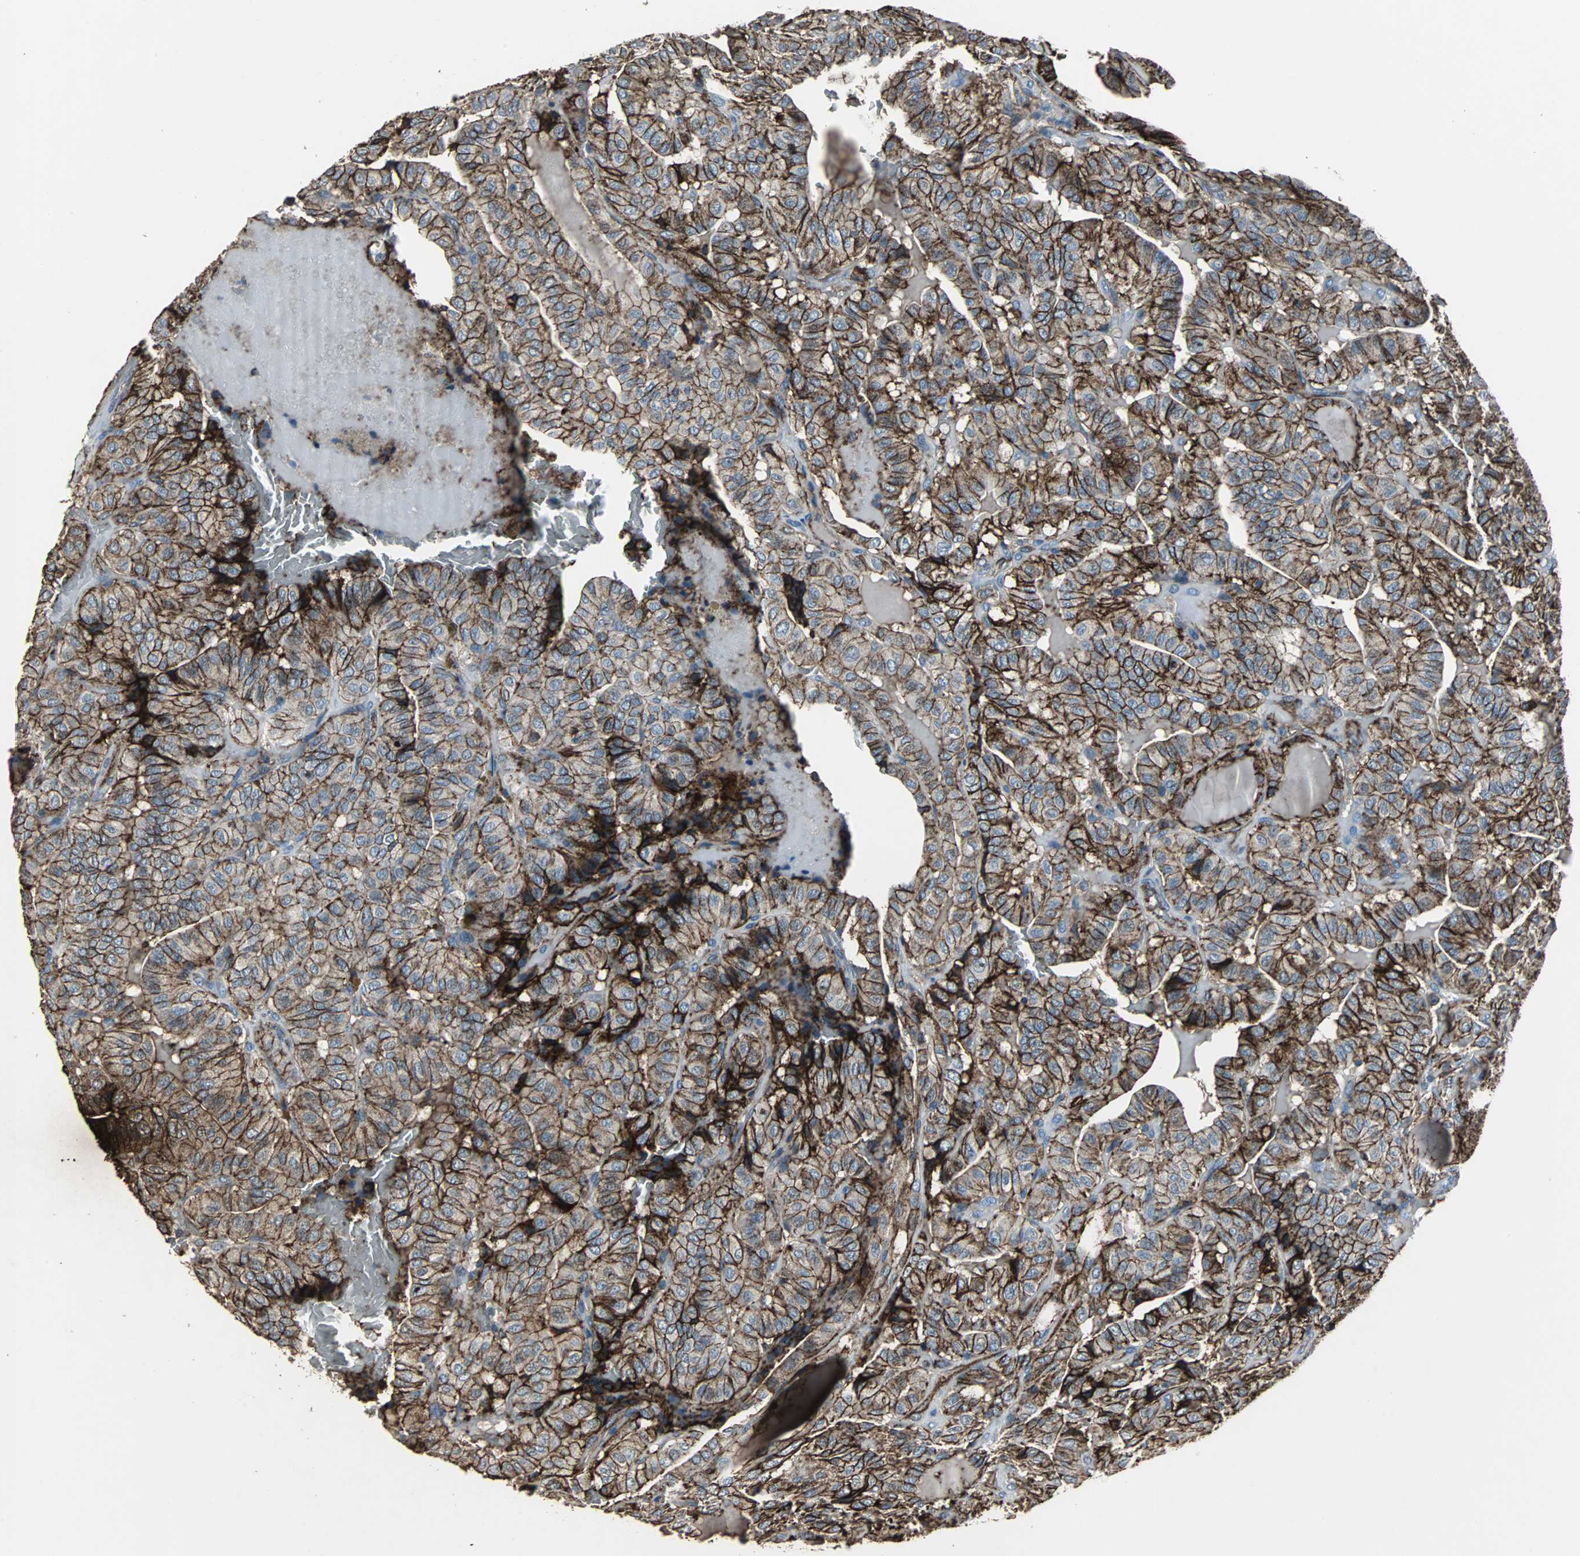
{"staining": {"intensity": "moderate", "quantity": ">75%", "location": "cytoplasmic/membranous"}, "tissue": "thyroid cancer", "cell_type": "Tumor cells", "image_type": "cancer", "snomed": [{"axis": "morphology", "description": "Papillary adenocarcinoma, NOS"}, {"axis": "topography", "description": "Thyroid gland"}], "caption": "DAB (3,3'-diaminobenzidine) immunohistochemical staining of human thyroid cancer exhibits moderate cytoplasmic/membranous protein expression in about >75% of tumor cells.", "gene": "F11R", "patient": {"sex": "male", "age": 77}}